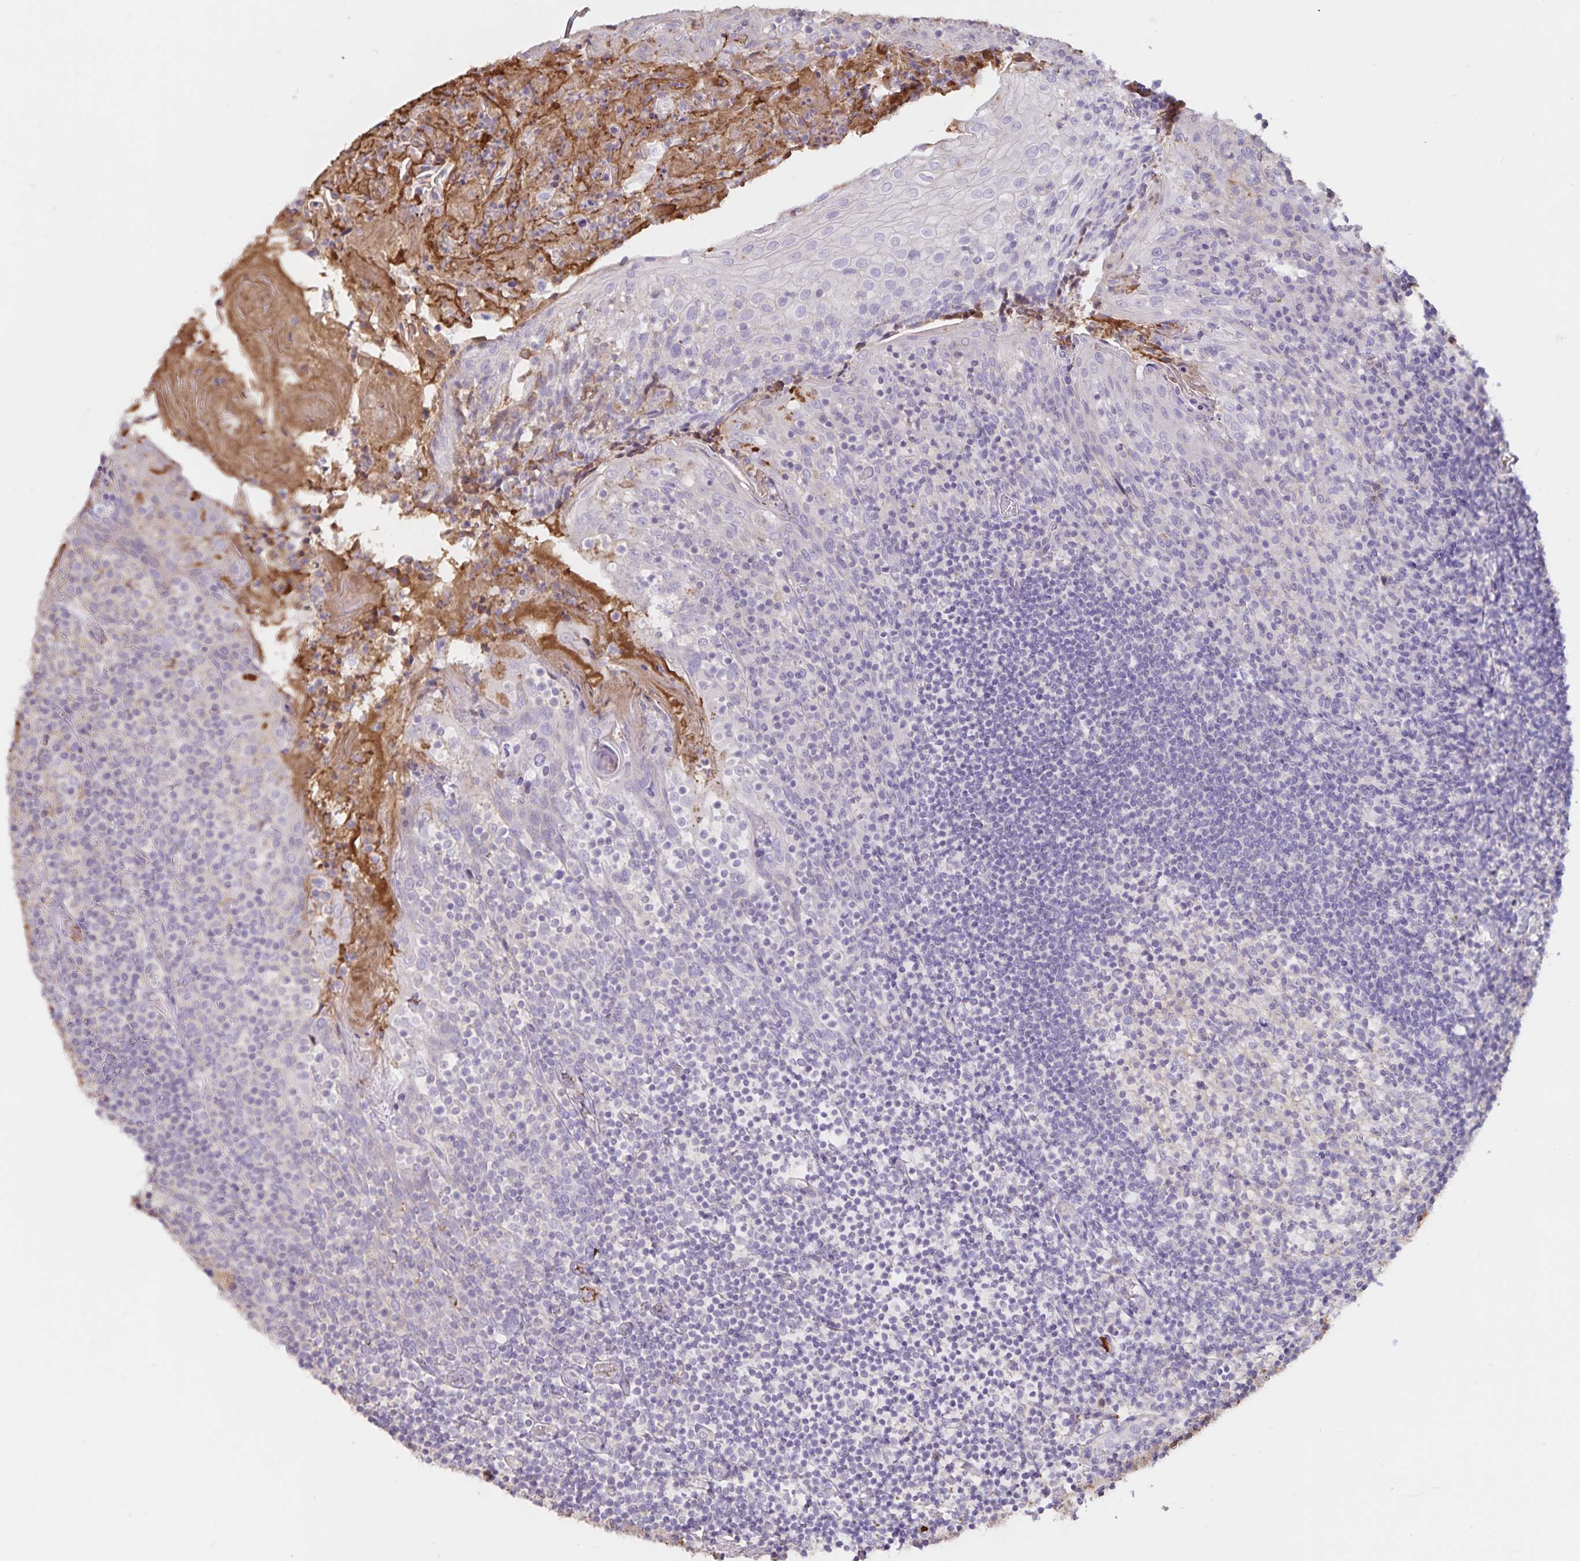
{"staining": {"intensity": "negative", "quantity": "none", "location": "none"}, "tissue": "tonsil", "cell_type": "Germinal center cells", "image_type": "normal", "snomed": [{"axis": "morphology", "description": "Normal tissue, NOS"}, {"axis": "topography", "description": "Tonsil"}], "caption": "Germinal center cells are negative for brown protein staining in unremarkable tonsil. The staining is performed using DAB (3,3'-diaminobenzidine) brown chromogen with nuclei counter-stained in using hematoxylin.", "gene": "FGG", "patient": {"sex": "female", "age": 10}}